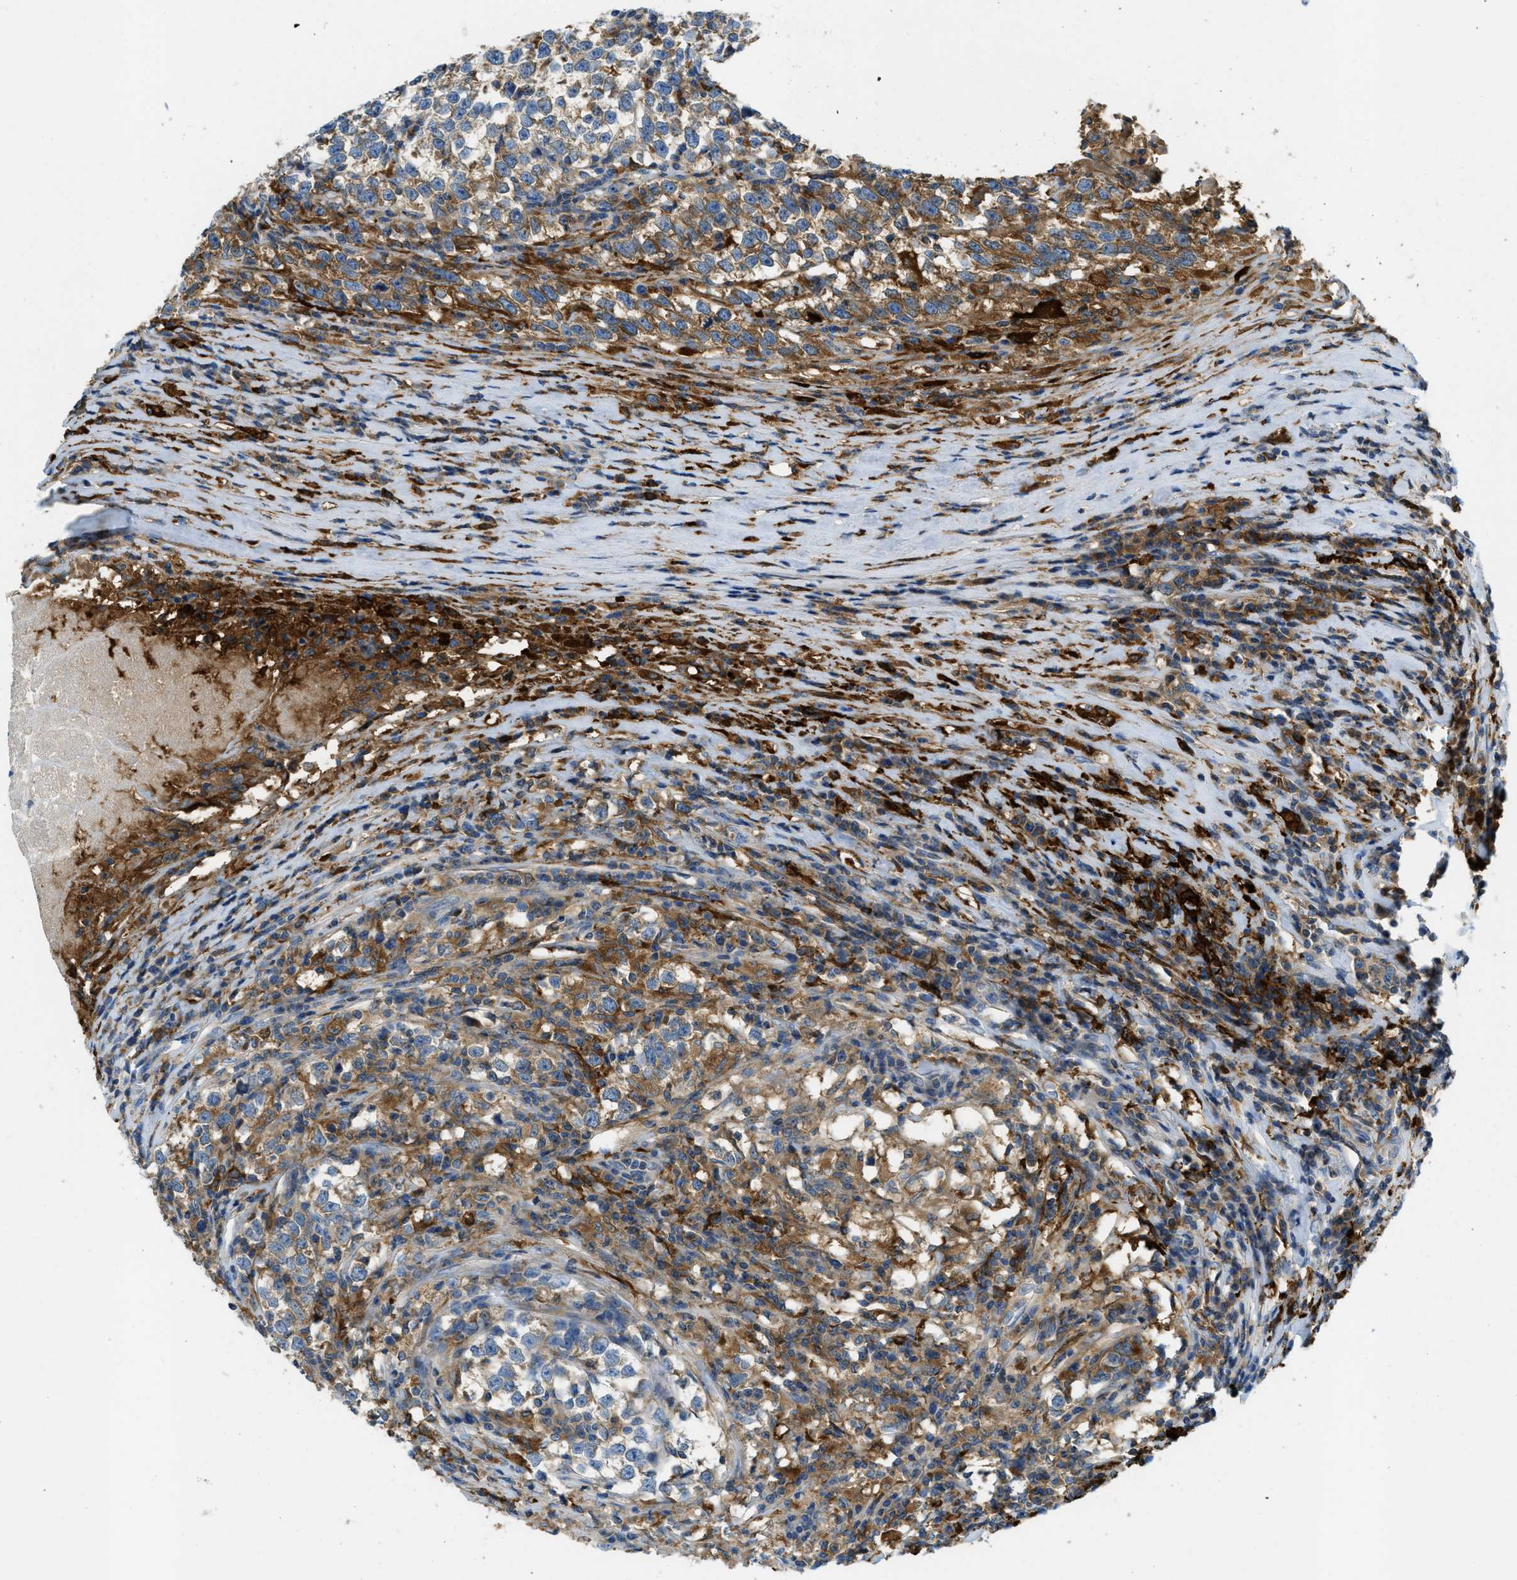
{"staining": {"intensity": "moderate", "quantity": "25%-75%", "location": "cytoplasmic/membranous"}, "tissue": "testis cancer", "cell_type": "Tumor cells", "image_type": "cancer", "snomed": [{"axis": "morphology", "description": "Normal tissue, NOS"}, {"axis": "morphology", "description": "Seminoma, NOS"}, {"axis": "topography", "description": "Testis"}], "caption": "Testis seminoma stained with a brown dye reveals moderate cytoplasmic/membranous positive positivity in about 25%-75% of tumor cells.", "gene": "RFFL", "patient": {"sex": "male", "age": 43}}